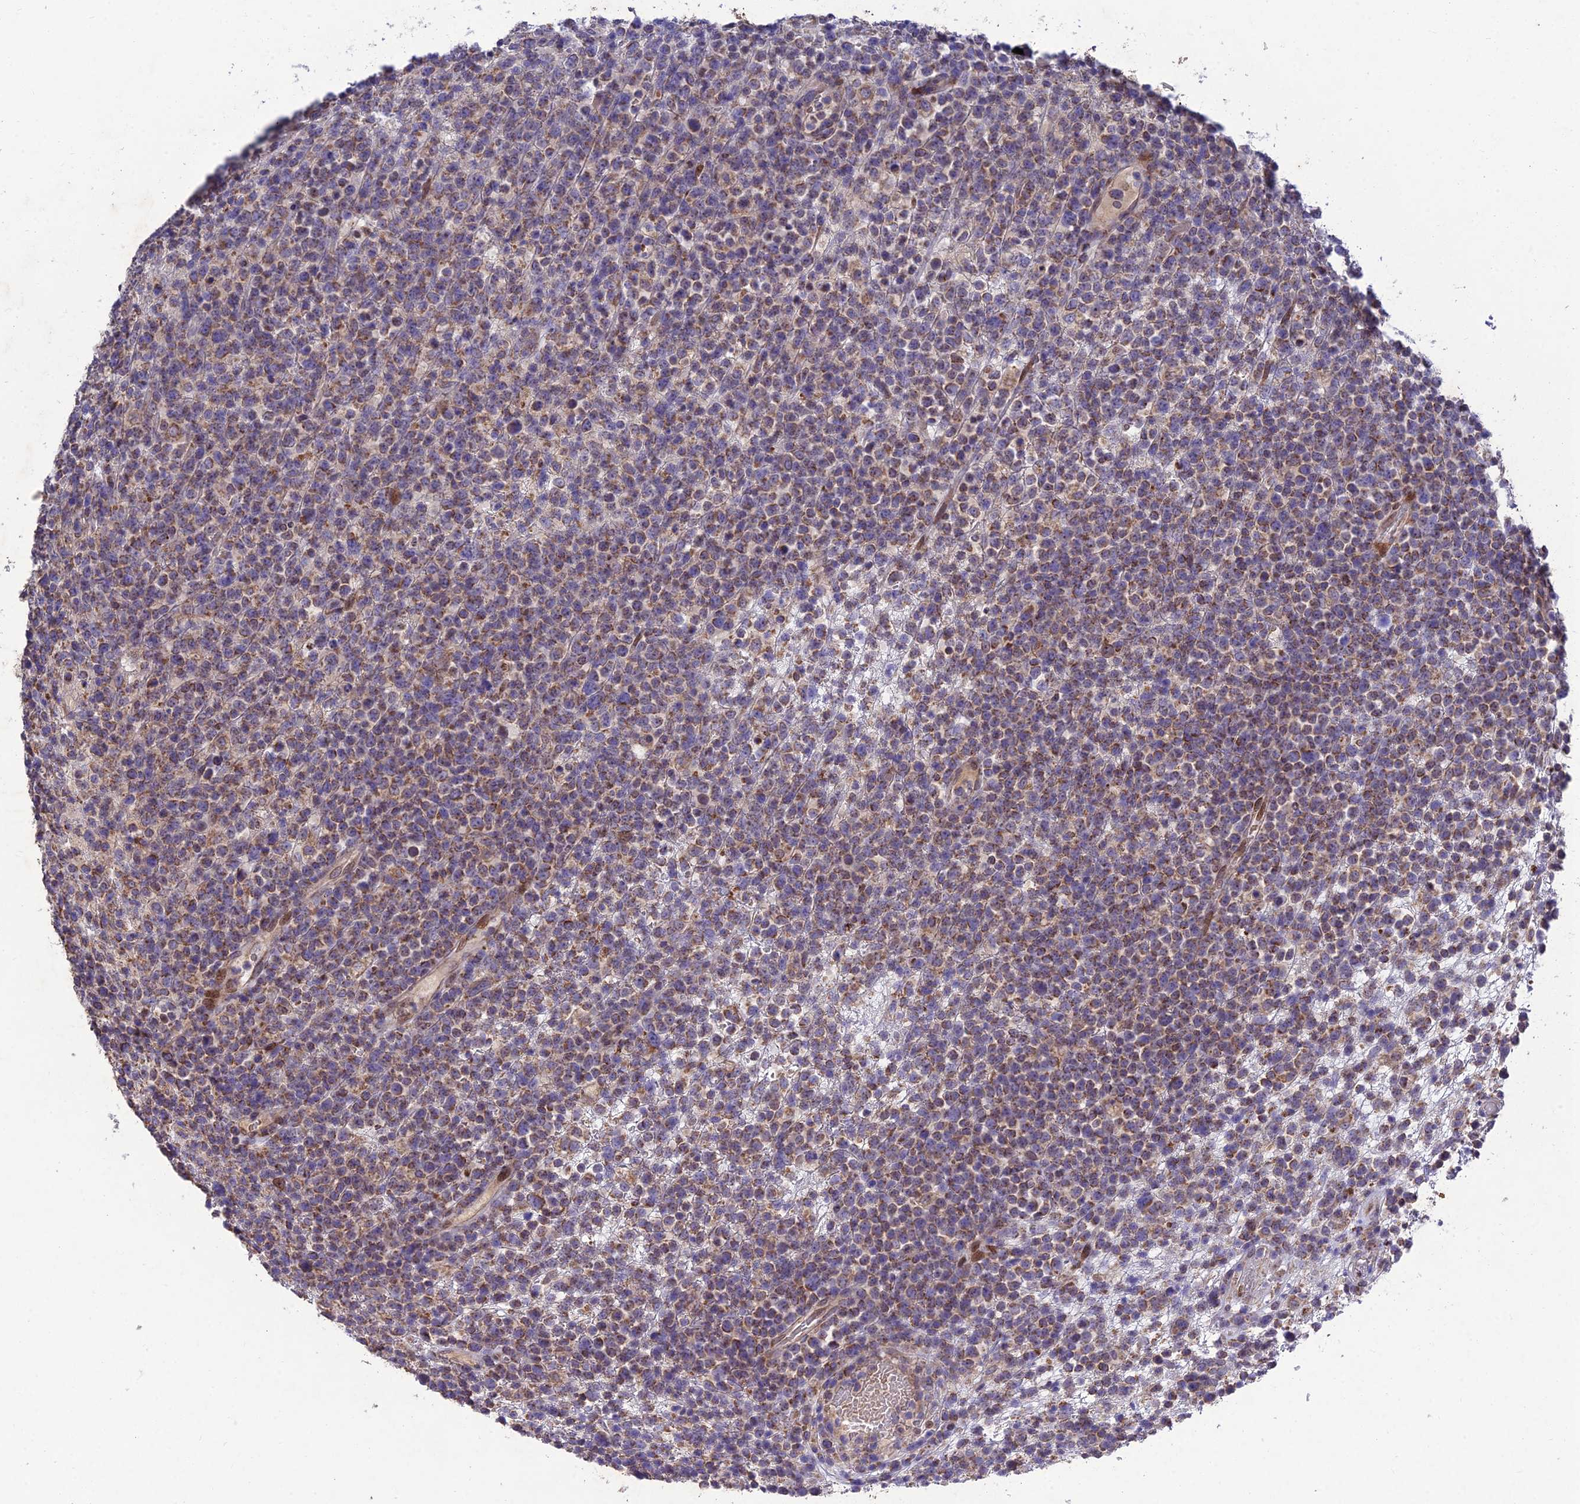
{"staining": {"intensity": "weak", "quantity": ">75%", "location": "cytoplasmic/membranous"}, "tissue": "lymphoma", "cell_type": "Tumor cells", "image_type": "cancer", "snomed": [{"axis": "morphology", "description": "Malignant lymphoma, non-Hodgkin's type, High grade"}, {"axis": "topography", "description": "Colon"}], "caption": "Approximately >75% of tumor cells in human high-grade malignant lymphoma, non-Hodgkin's type reveal weak cytoplasmic/membranous protein staining as visualized by brown immunohistochemical staining.", "gene": "MGAT2", "patient": {"sex": "female", "age": 53}}